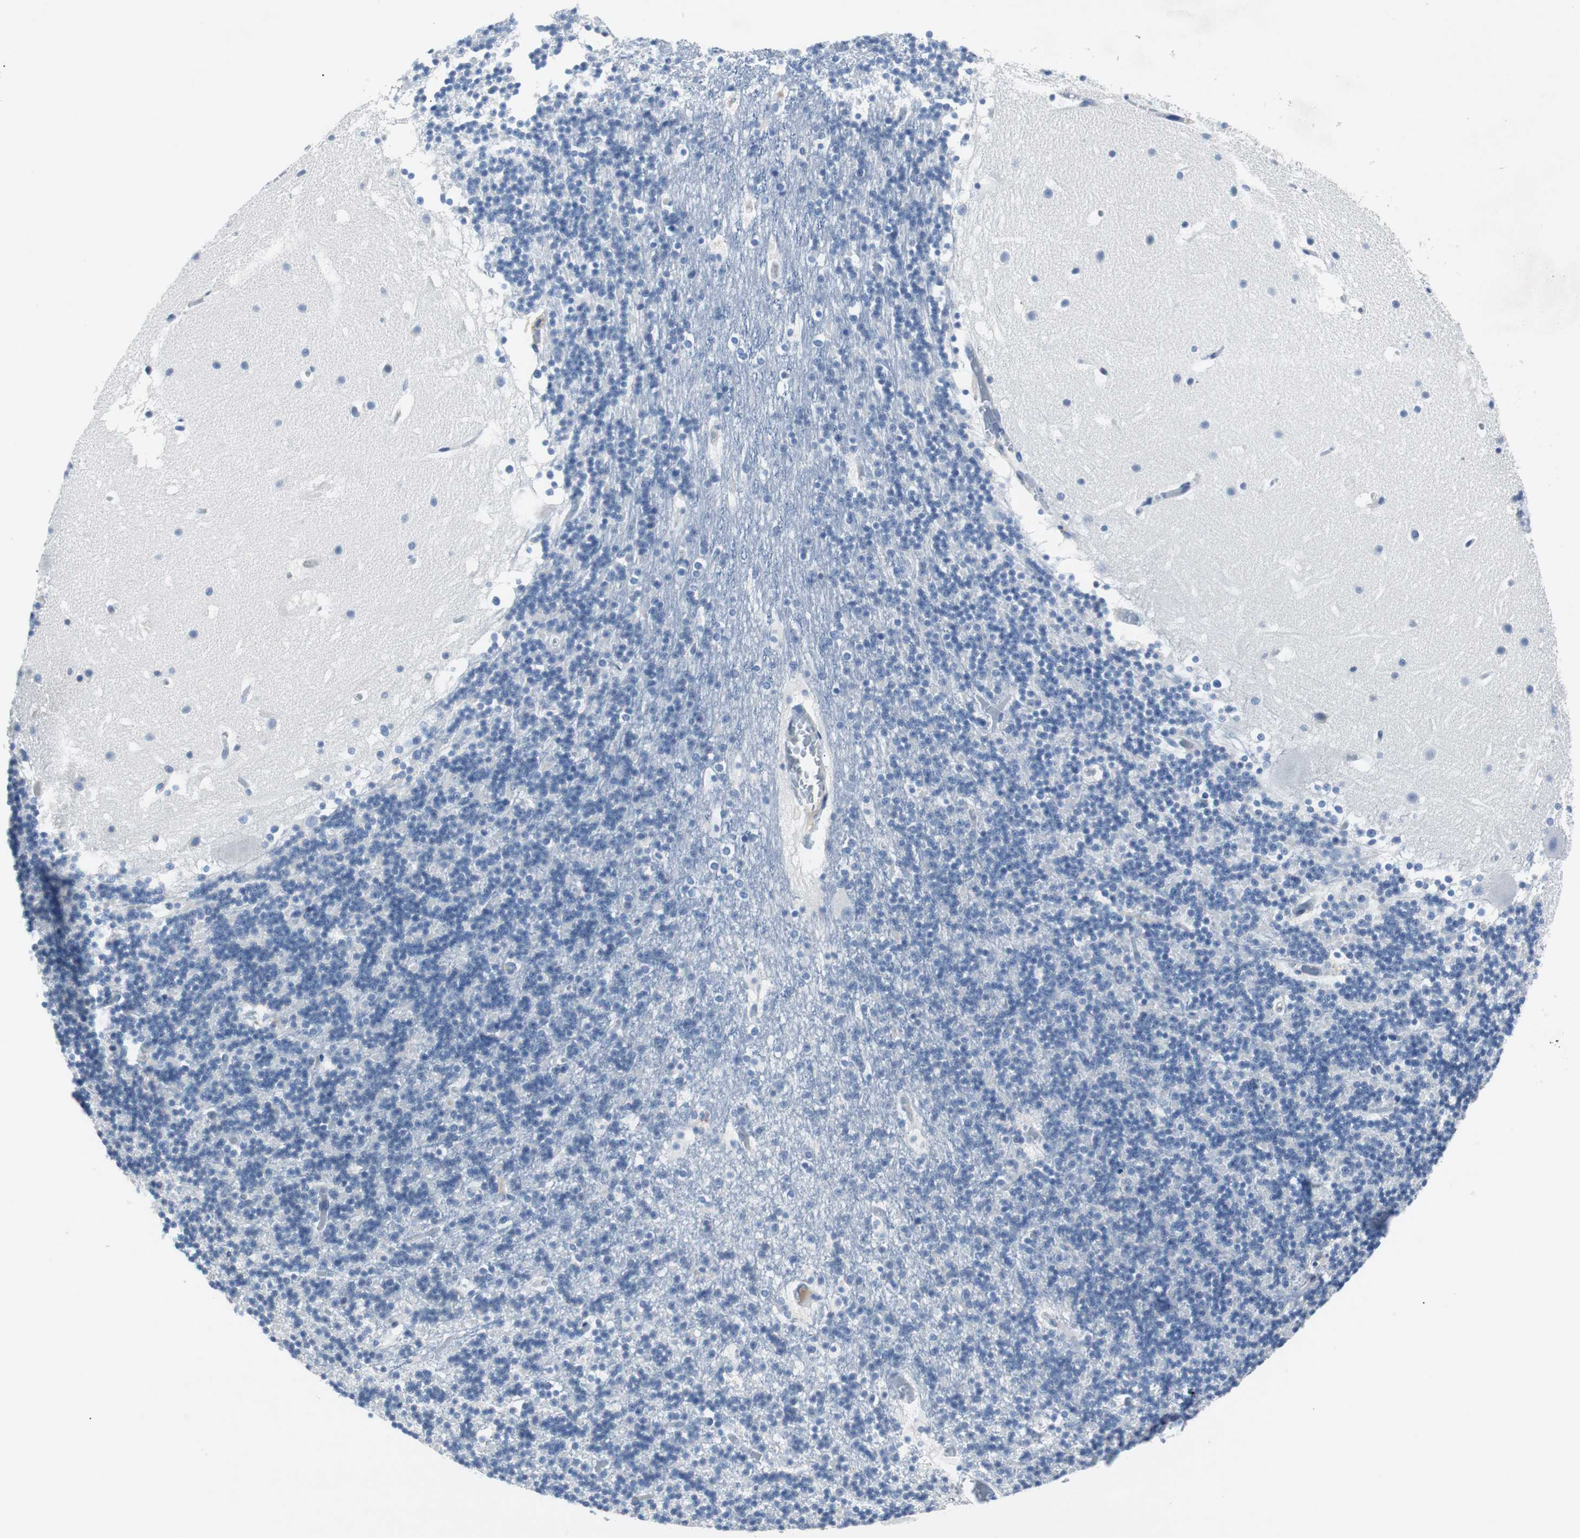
{"staining": {"intensity": "negative", "quantity": "none", "location": "none"}, "tissue": "cerebellum", "cell_type": "Cells in granular layer", "image_type": "normal", "snomed": [{"axis": "morphology", "description": "Normal tissue, NOS"}, {"axis": "topography", "description": "Cerebellum"}], "caption": "This is a histopathology image of immunohistochemistry (IHC) staining of normal cerebellum, which shows no expression in cells in granular layer.", "gene": "EEF2K", "patient": {"sex": "male", "age": 45}}